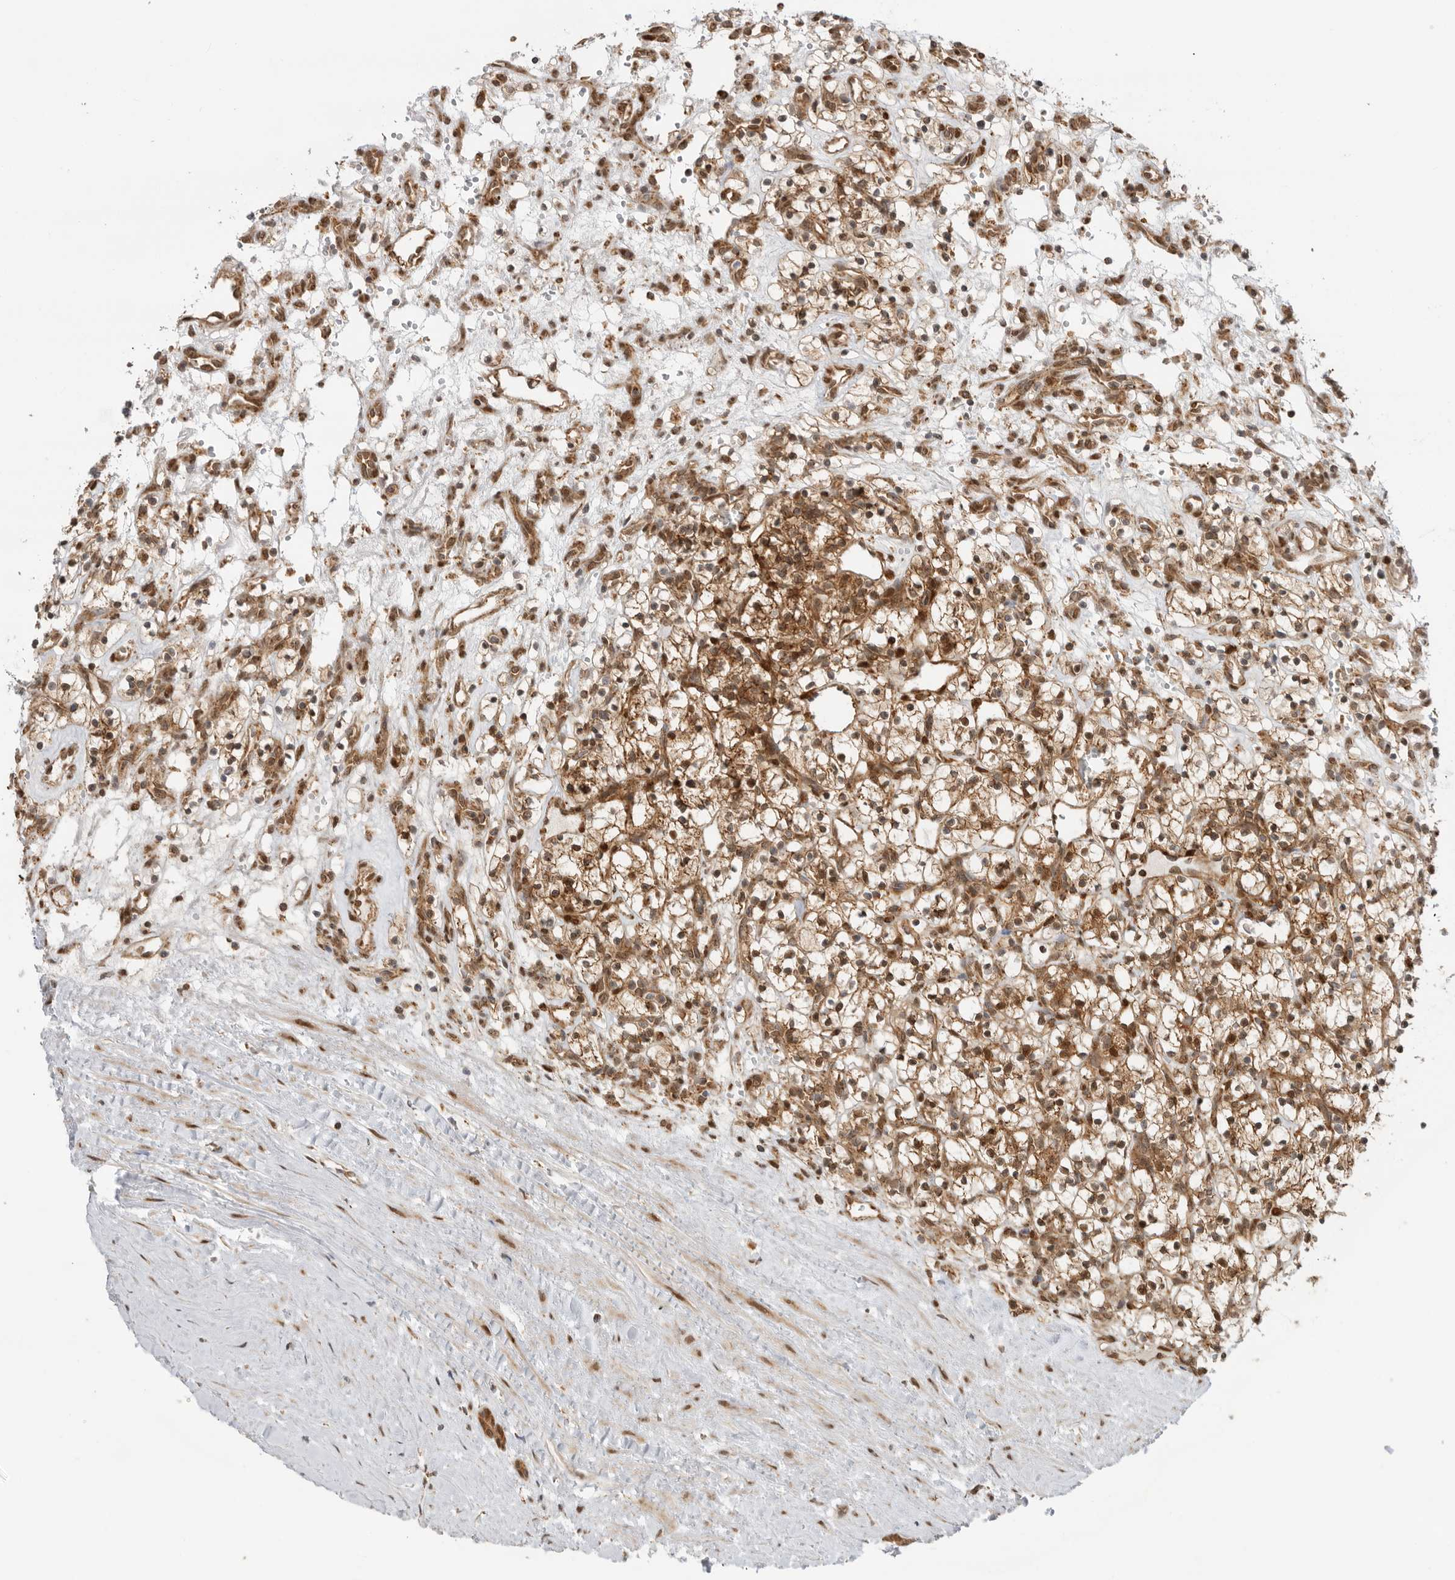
{"staining": {"intensity": "moderate", "quantity": ">75%", "location": "cytoplasmic/membranous,nuclear"}, "tissue": "renal cancer", "cell_type": "Tumor cells", "image_type": "cancer", "snomed": [{"axis": "morphology", "description": "Adenocarcinoma, NOS"}, {"axis": "topography", "description": "Kidney"}], "caption": "A micrograph of renal cancer stained for a protein reveals moderate cytoplasmic/membranous and nuclear brown staining in tumor cells.", "gene": "DCAF8", "patient": {"sex": "female", "age": 57}}